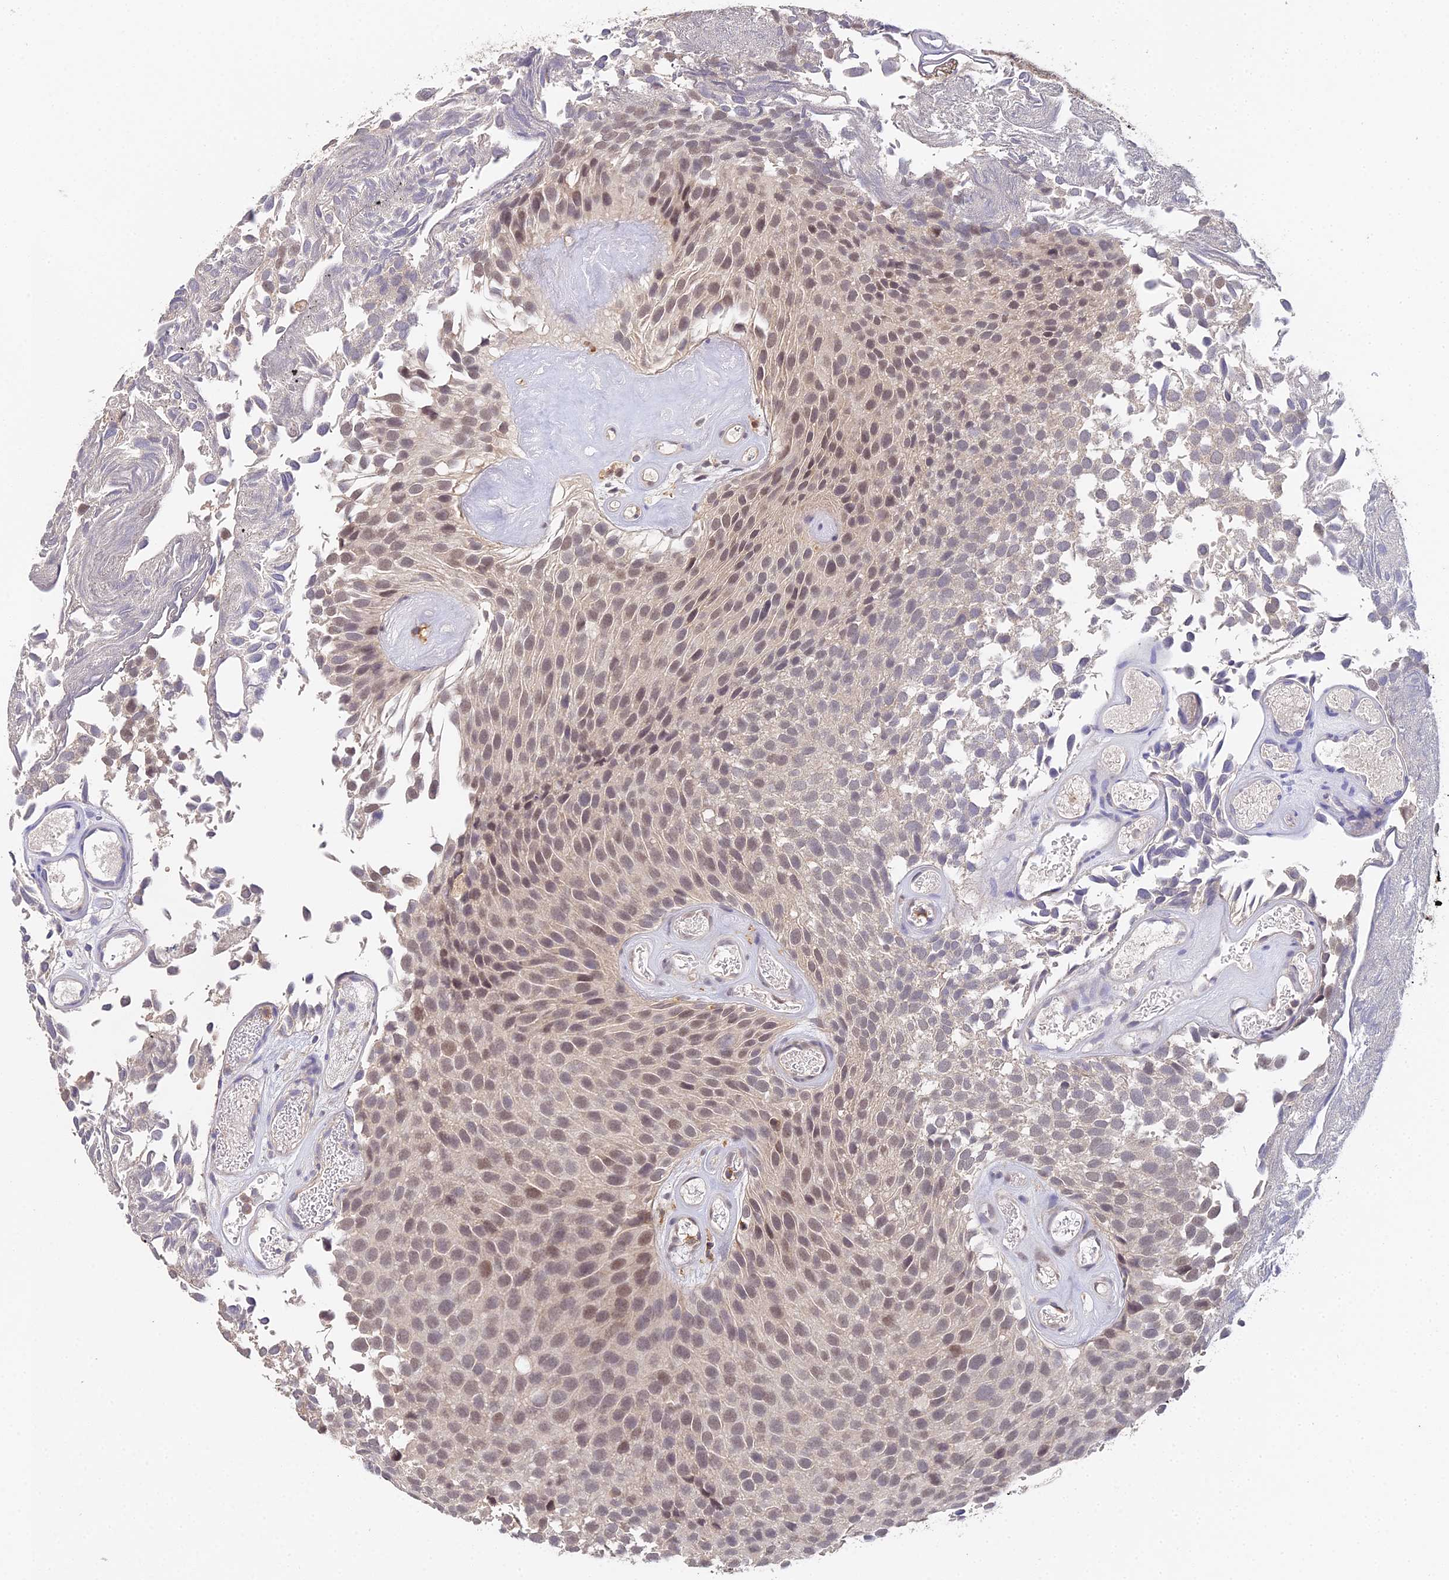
{"staining": {"intensity": "moderate", "quantity": ">75%", "location": "nuclear"}, "tissue": "urothelial cancer", "cell_type": "Tumor cells", "image_type": "cancer", "snomed": [{"axis": "morphology", "description": "Urothelial carcinoma, Low grade"}, {"axis": "topography", "description": "Urinary bladder"}], "caption": "Protein expression analysis of urothelial cancer shows moderate nuclear expression in about >75% of tumor cells.", "gene": "TPRX1", "patient": {"sex": "male", "age": 89}}